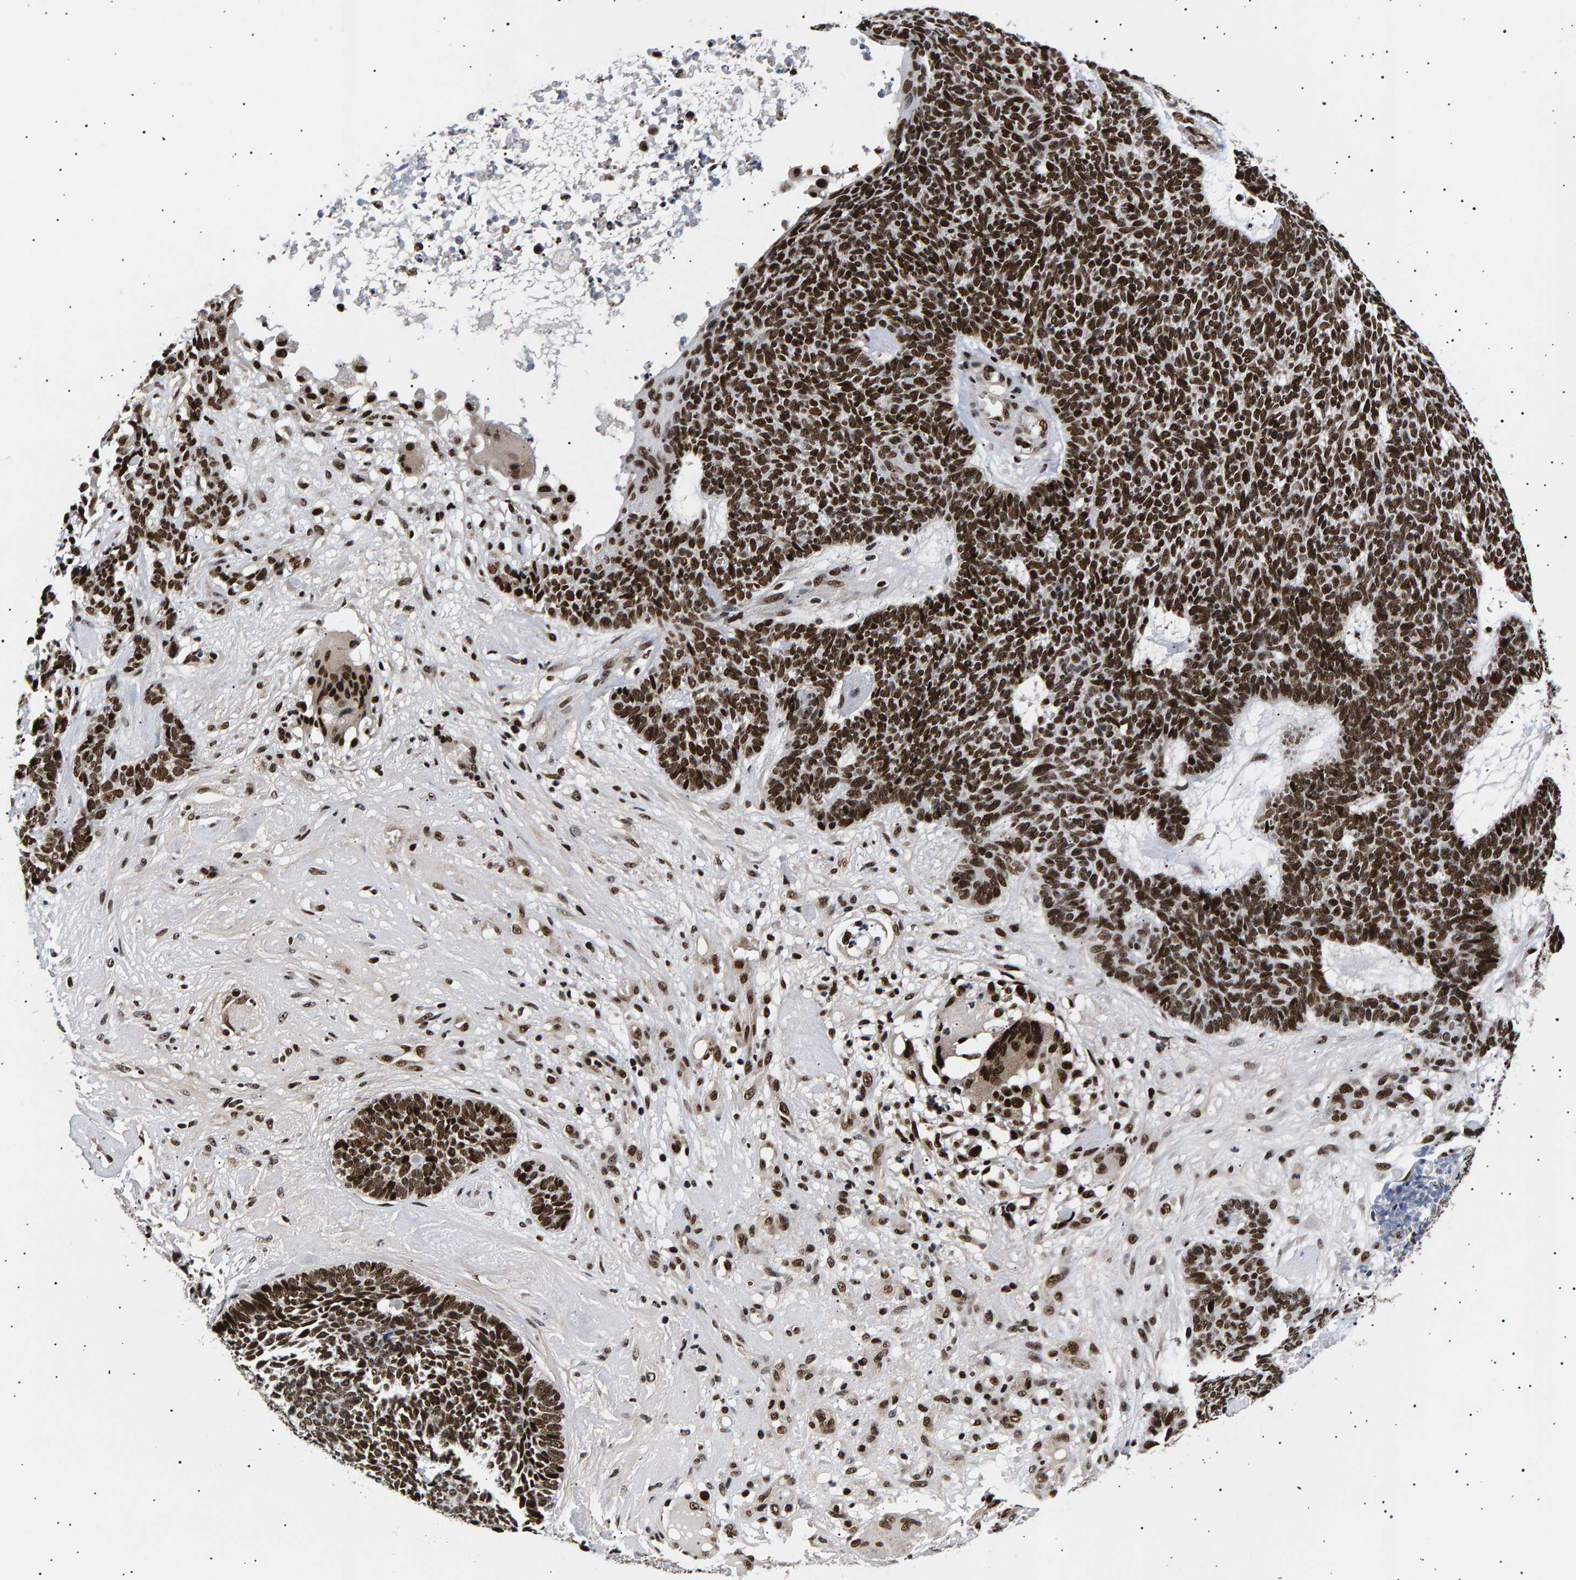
{"staining": {"intensity": "strong", "quantity": ">75%", "location": "nuclear"}, "tissue": "skin cancer", "cell_type": "Tumor cells", "image_type": "cancer", "snomed": [{"axis": "morphology", "description": "Basal cell carcinoma"}, {"axis": "topography", "description": "Skin"}], "caption": "There is high levels of strong nuclear staining in tumor cells of skin cancer, as demonstrated by immunohistochemical staining (brown color).", "gene": "ANKRD40", "patient": {"sex": "female", "age": 84}}